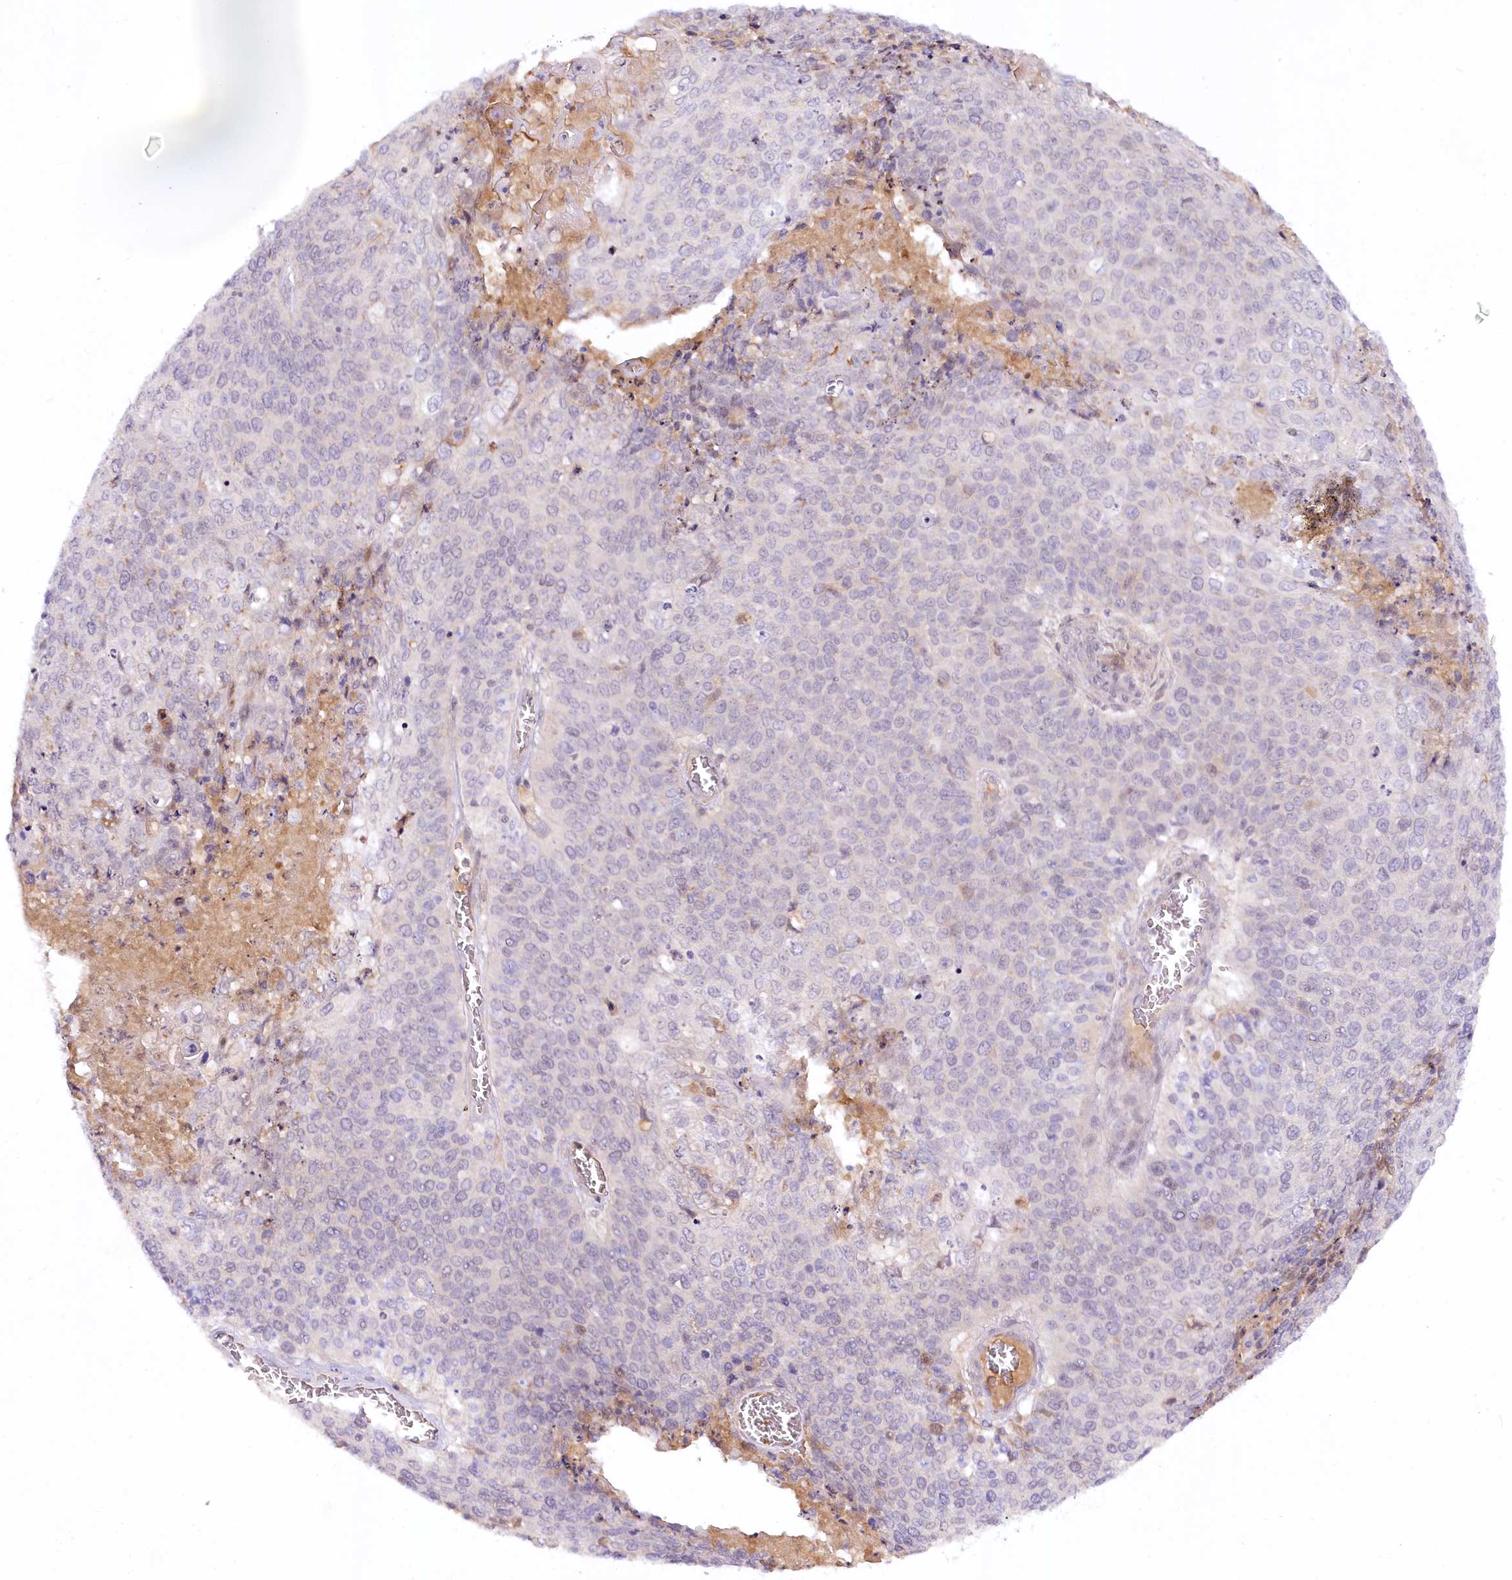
{"staining": {"intensity": "negative", "quantity": "none", "location": "none"}, "tissue": "cervical cancer", "cell_type": "Tumor cells", "image_type": "cancer", "snomed": [{"axis": "morphology", "description": "Squamous cell carcinoma, NOS"}, {"axis": "topography", "description": "Cervix"}], "caption": "Immunohistochemistry micrograph of neoplastic tissue: squamous cell carcinoma (cervical) stained with DAB (3,3'-diaminobenzidine) demonstrates no significant protein expression in tumor cells.", "gene": "EFHC2", "patient": {"sex": "female", "age": 39}}